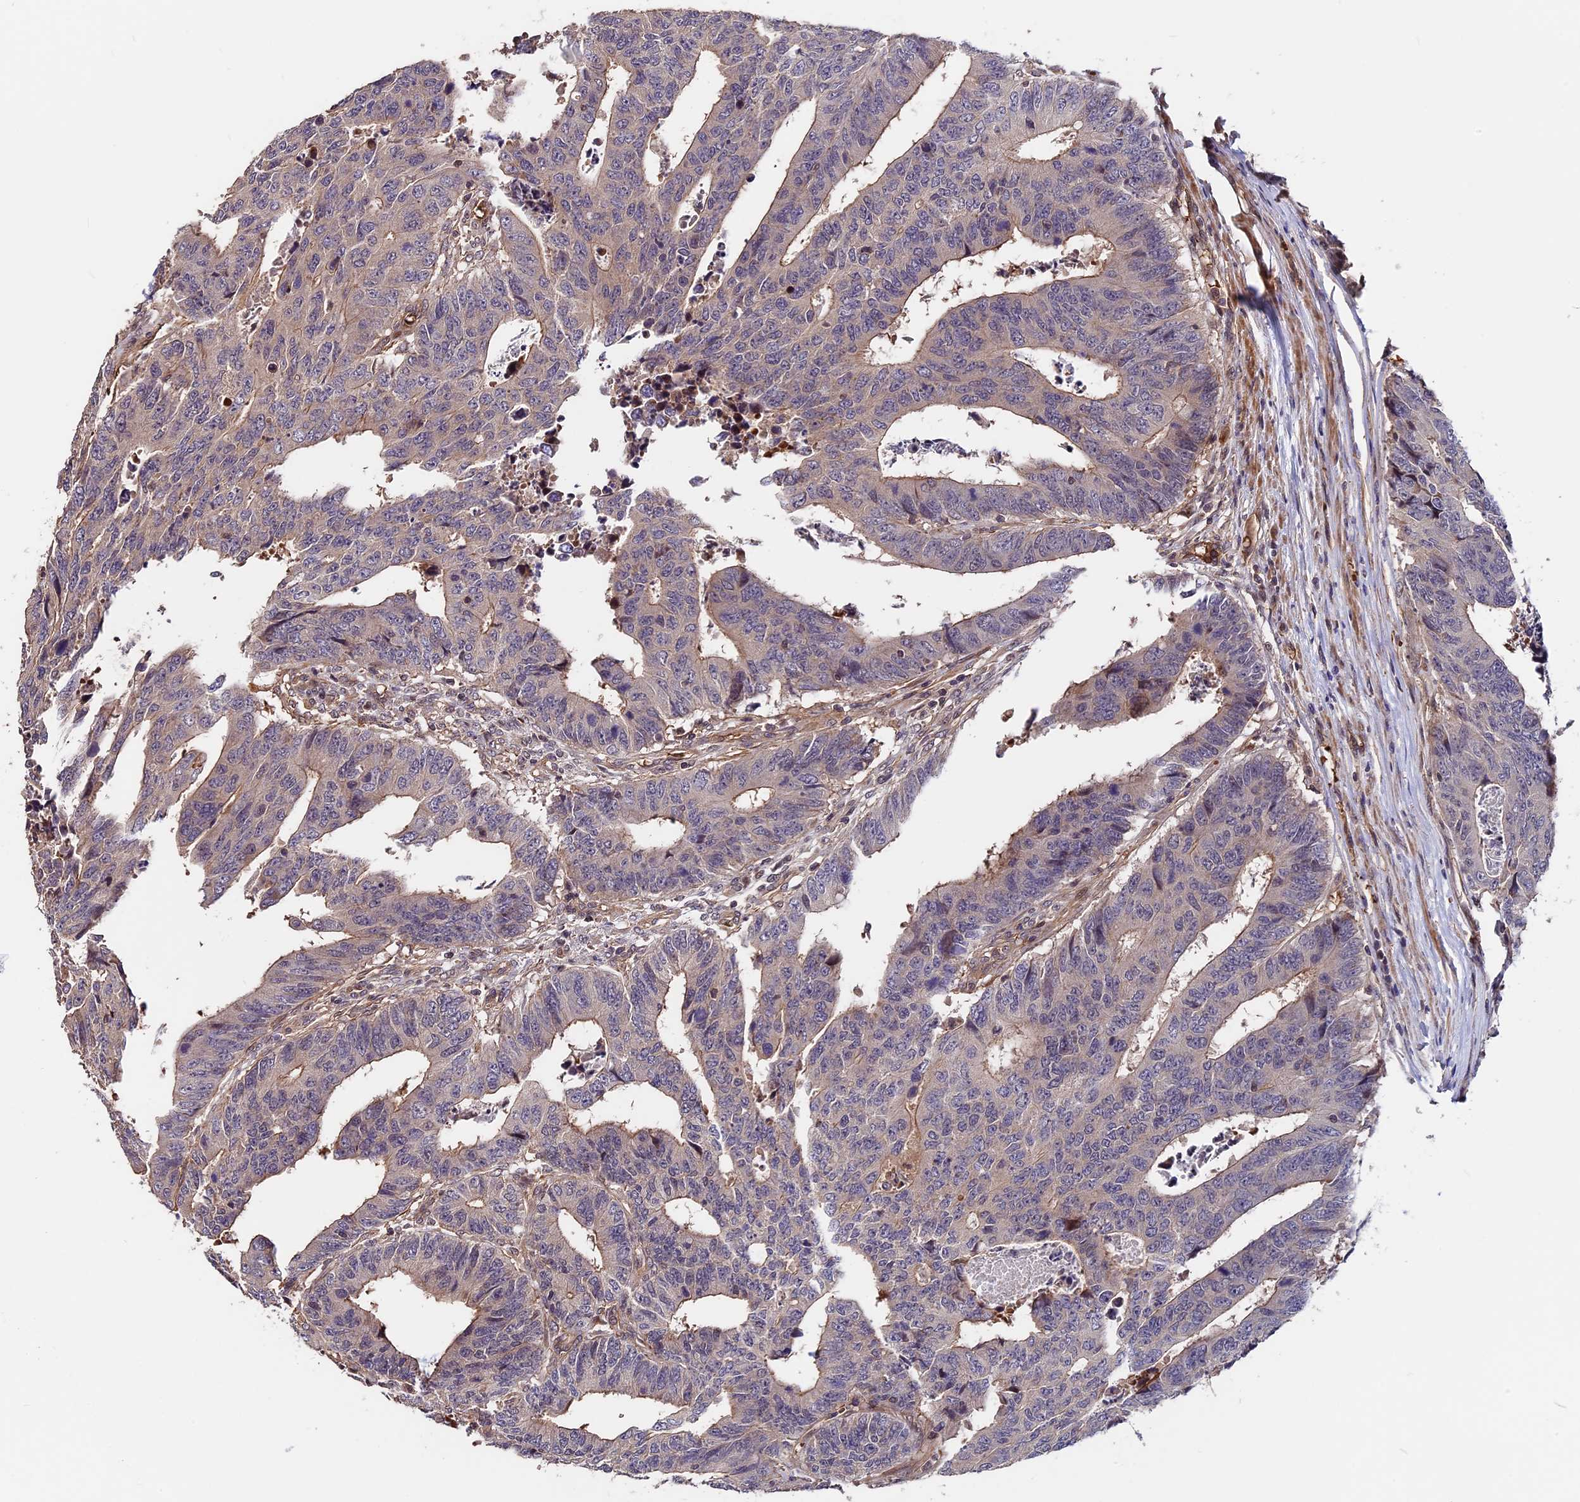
{"staining": {"intensity": "weak", "quantity": "25%-75%", "location": "cytoplasmic/membranous"}, "tissue": "colorectal cancer", "cell_type": "Tumor cells", "image_type": "cancer", "snomed": [{"axis": "morphology", "description": "Adenocarcinoma, NOS"}, {"axis": "topography", "description": "Rectum"}], "caption": "Protein analysis of colorectal adenocarcinoma tissue reveals weak cytoplasmic/membranous positivity in approximately 25%-75% of tumor cells.", "gene": "ZC3H10", "patient": {"sex": "male", "age": 84}}